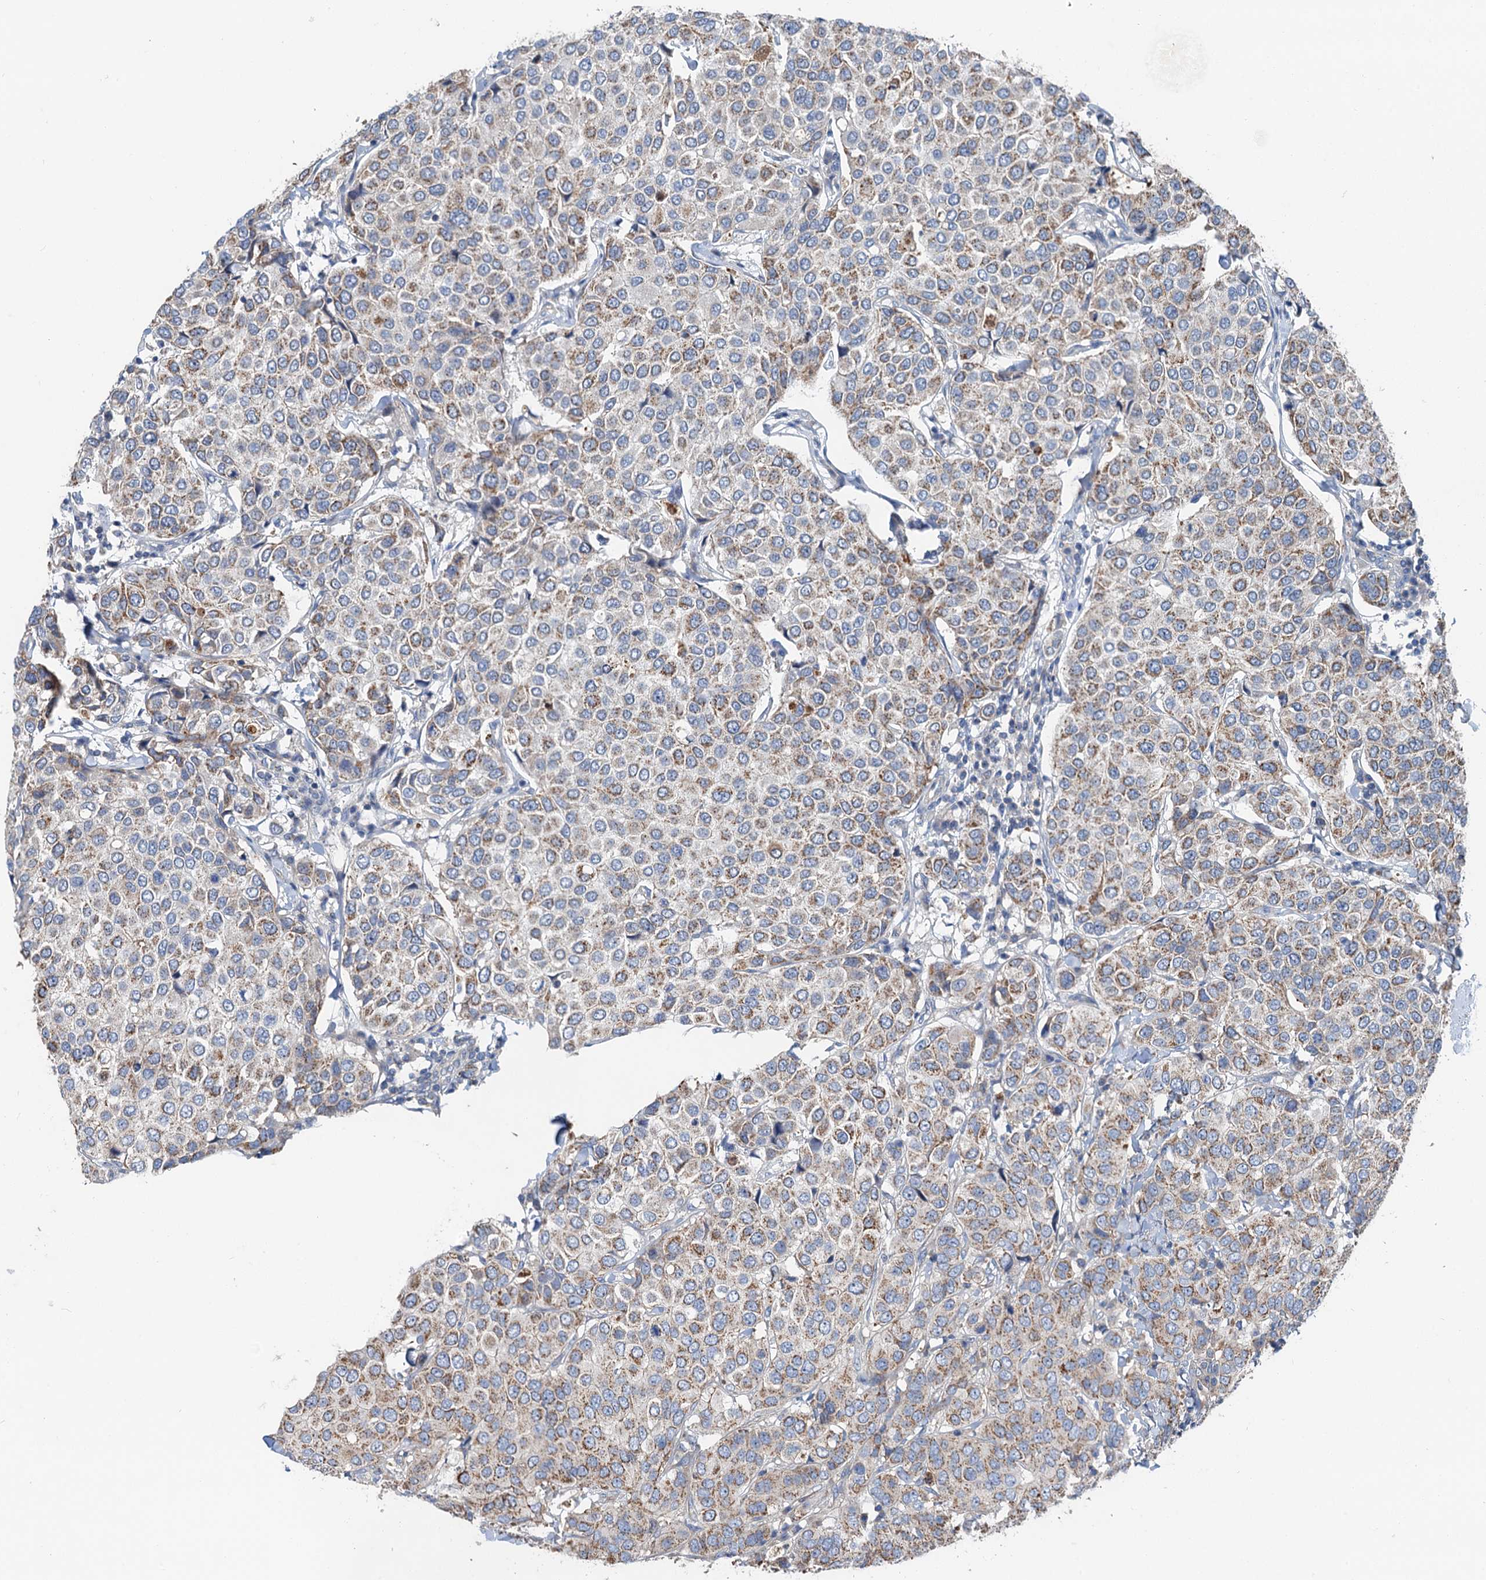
{"staining": {"intensity": "moderate", "quantity": "25%-75%", "location": "cytoplasmic/membranous"}, "tissue": "breast cancer", "cell_type": "Tumor cells", "image_type": "cancer", "snomed": [{"axis": "morphology", "description": "Duct carcinoma"}, {"axis": "topography", "description": "Breast"}], "caption": "Breast cancer tissue shows moderate cytoplasmic/membranous expression in approximately 25%-75% of tumor cells, visualized by immunohistochemistry.", "gene": "ANKRD26", "patient": {"sex": "female", "age": 55}}